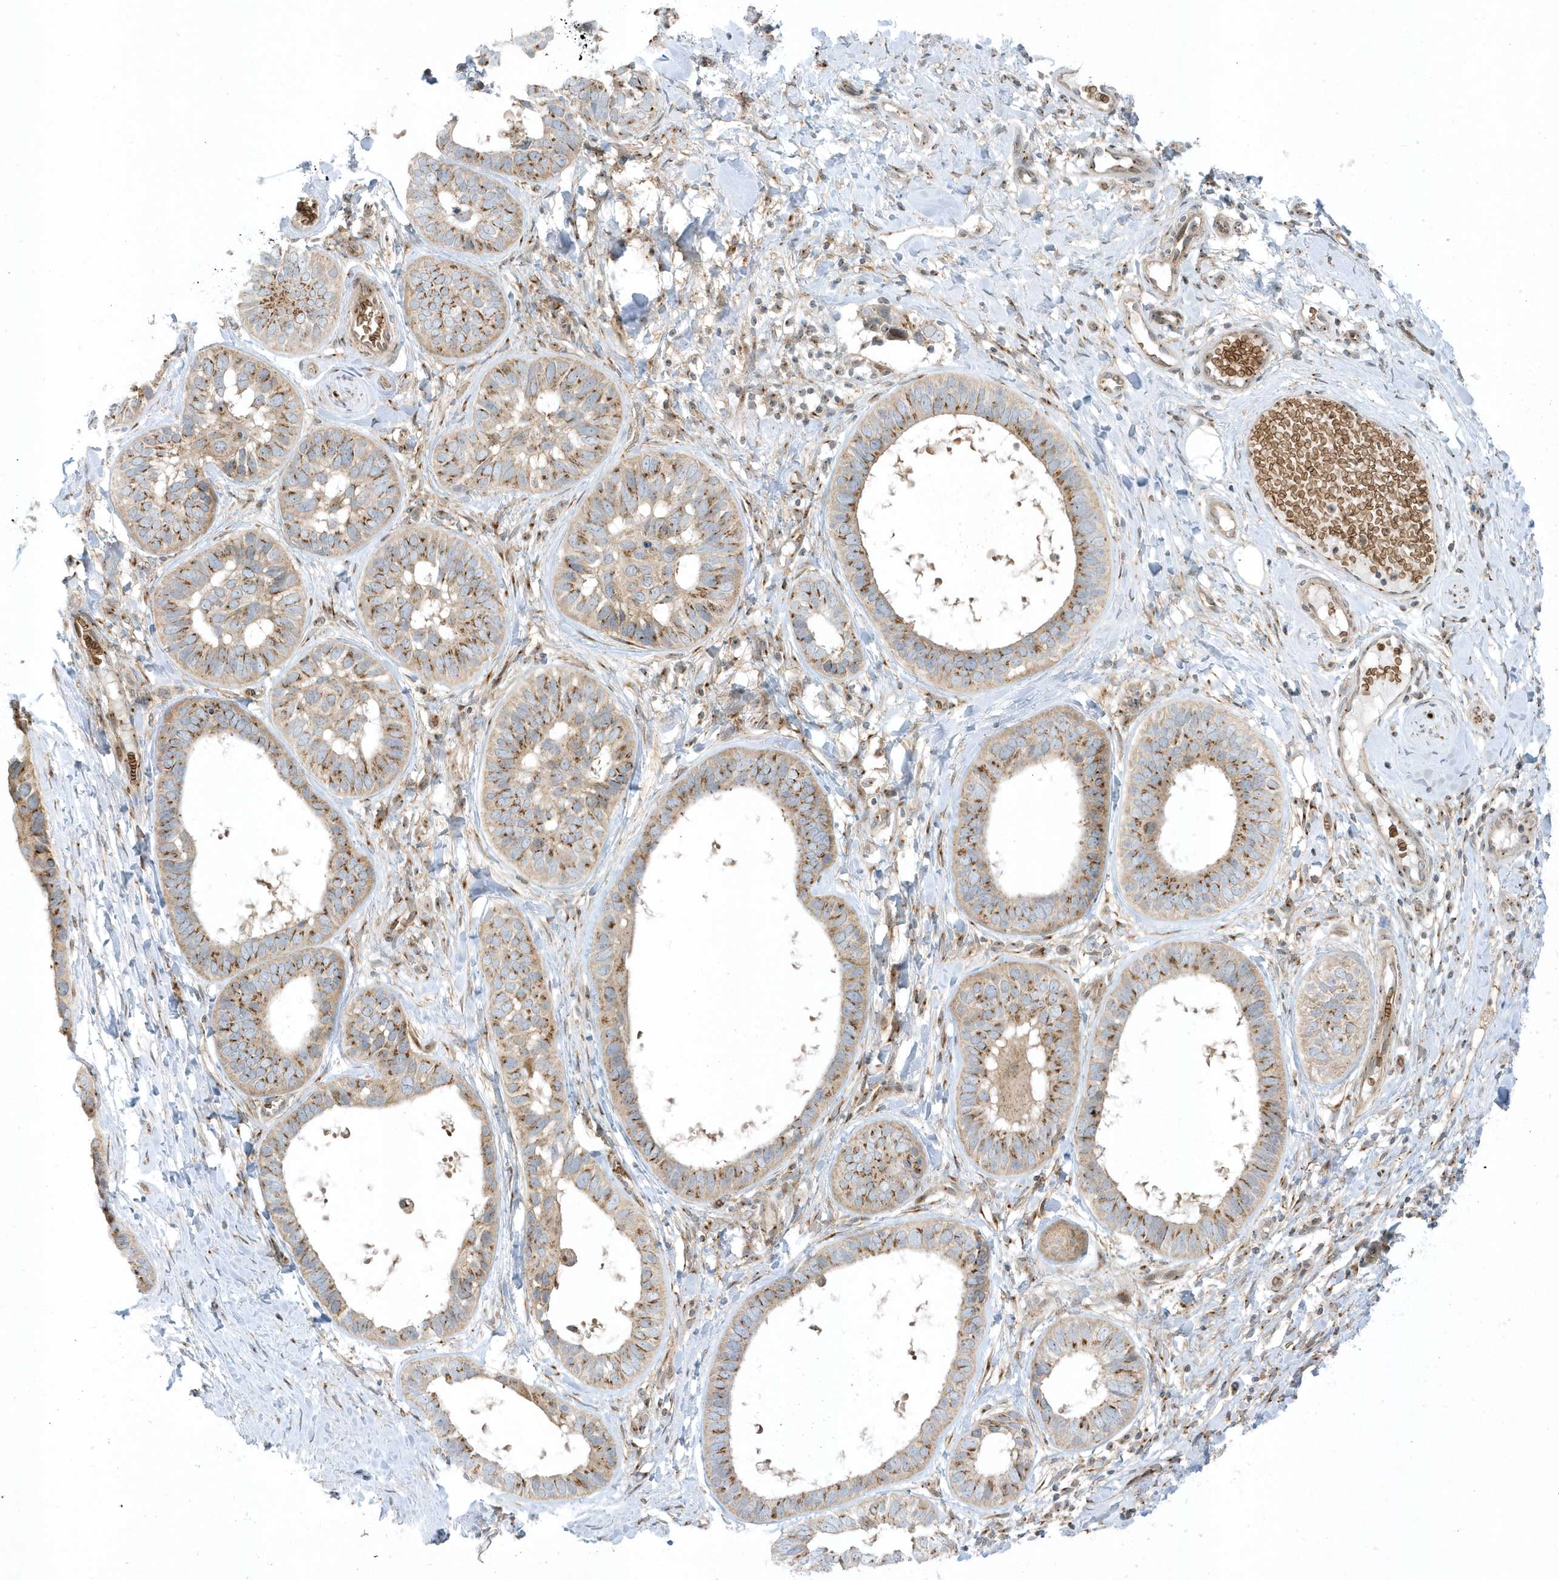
{"staining": {"intensity": "moderate", "quantity": ">75%", "location": "cytoplasmic/membranous"}, "tissue": "skin cancer", "cell_type": "Tumor cells", "image_type": "cancer", "snomed": [{"axis": "morphology", "description": "Basal cell carcinoma"}, {"axis": "topography", "description": "Skin"}], "caption": "This is an image of immunohistochemistry staining of skin basal cell carcinoma, which shows moderate staining in the cytoplasmic/membranous of tumor cells.", "gene": "RPP40", "patient": {"sex": "male", "age": 62}}